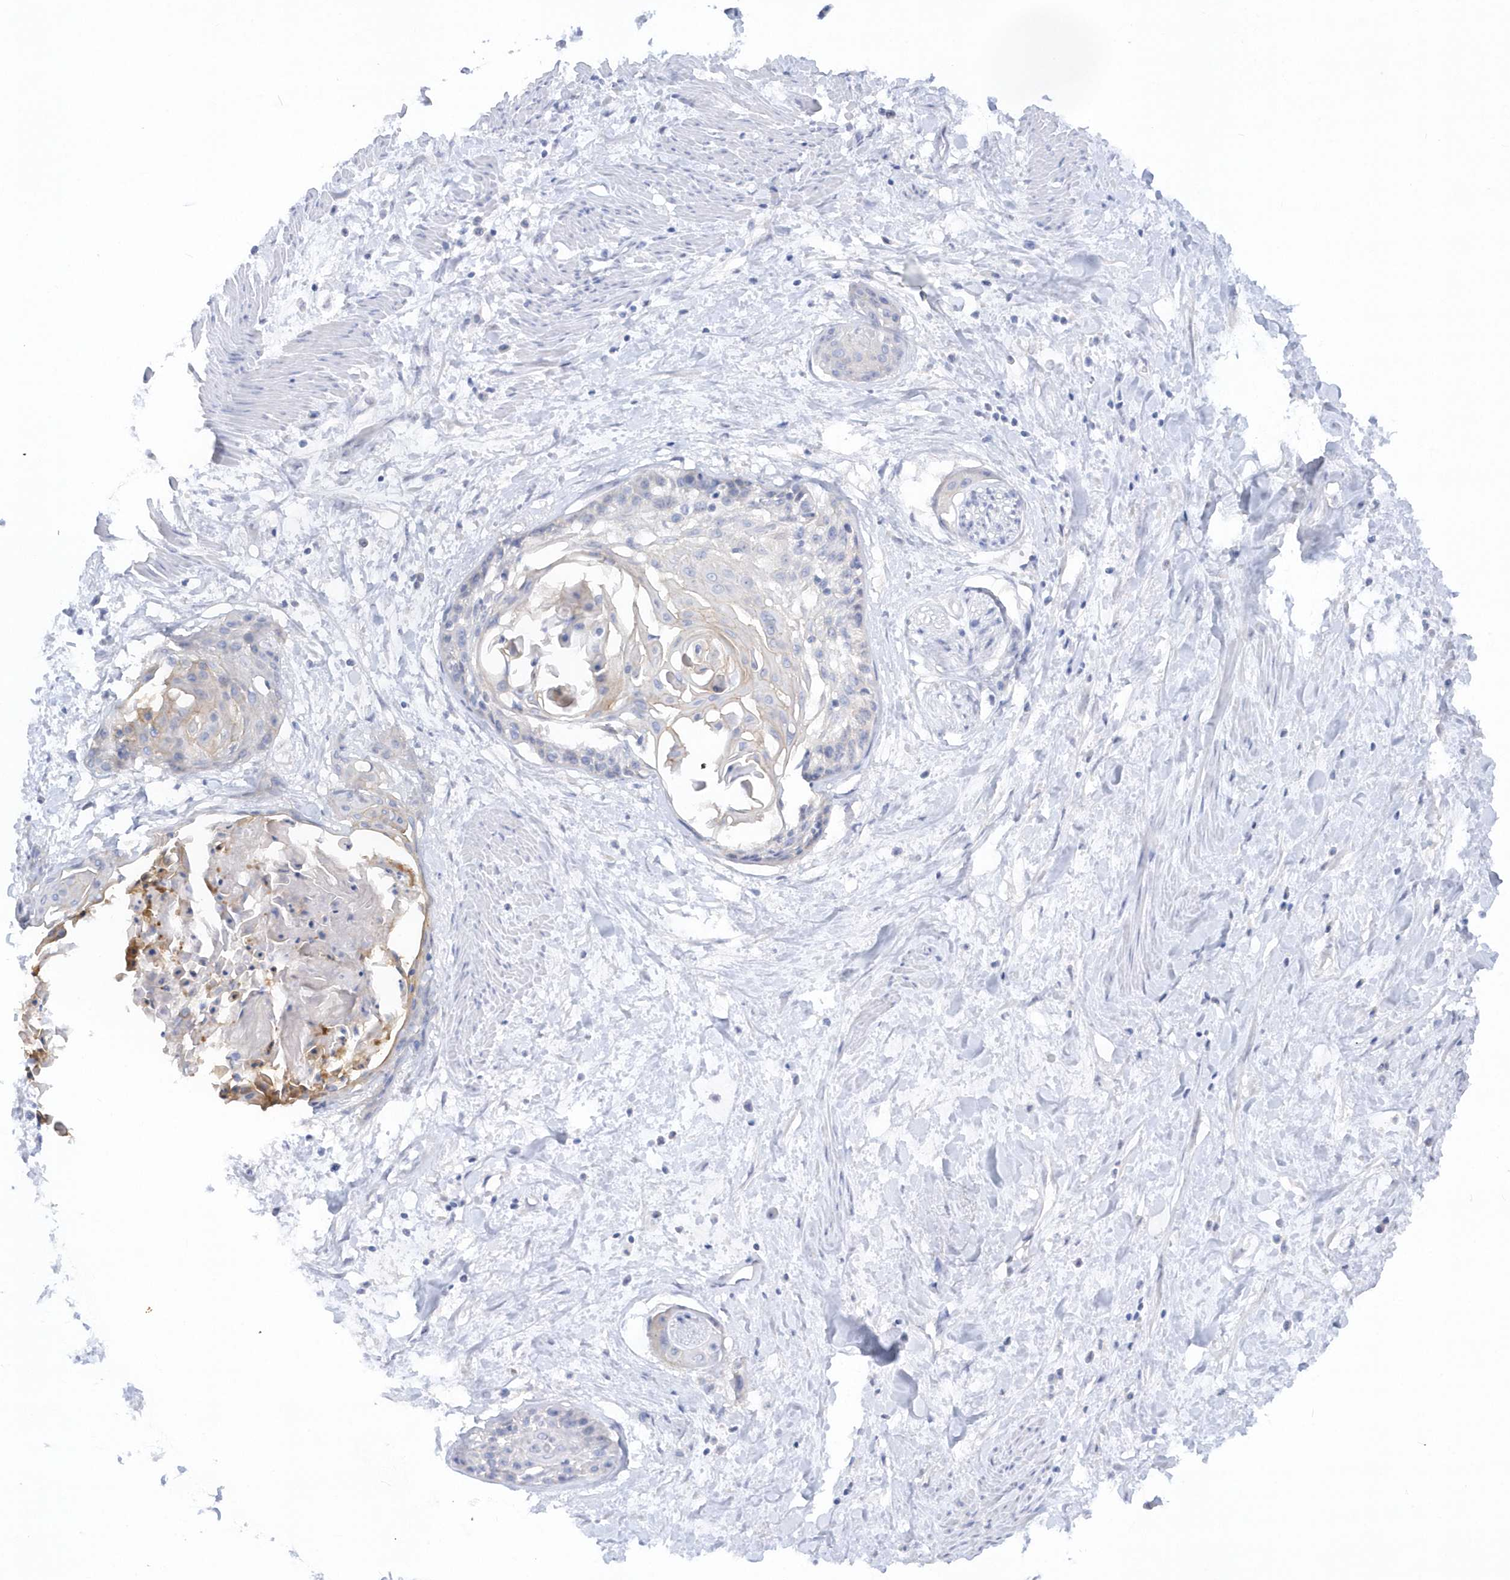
{"staining": {"intensity": "negative", "quantity": "none", "location": "none"}, "tissue": "cervical cancer", "cell_type": "Tumor cells", "image_type": "cancer", "snomed": [{"axis": "morphology", "description": "Squamous cell carcinoma, NOS"}, {"axis": "topography", "description": "Cervix"}], "caption": "An image of human cervical squamous cell carcinoma is negative for staining in tumor cells. (Stains: DAB immunohistochemistry (IHC) with hematoxylin counter stain, Microscopy: brightfield microscopy at high magnification).", "gene": "RPE", "patient": {"sex": "female", "age": 57}}